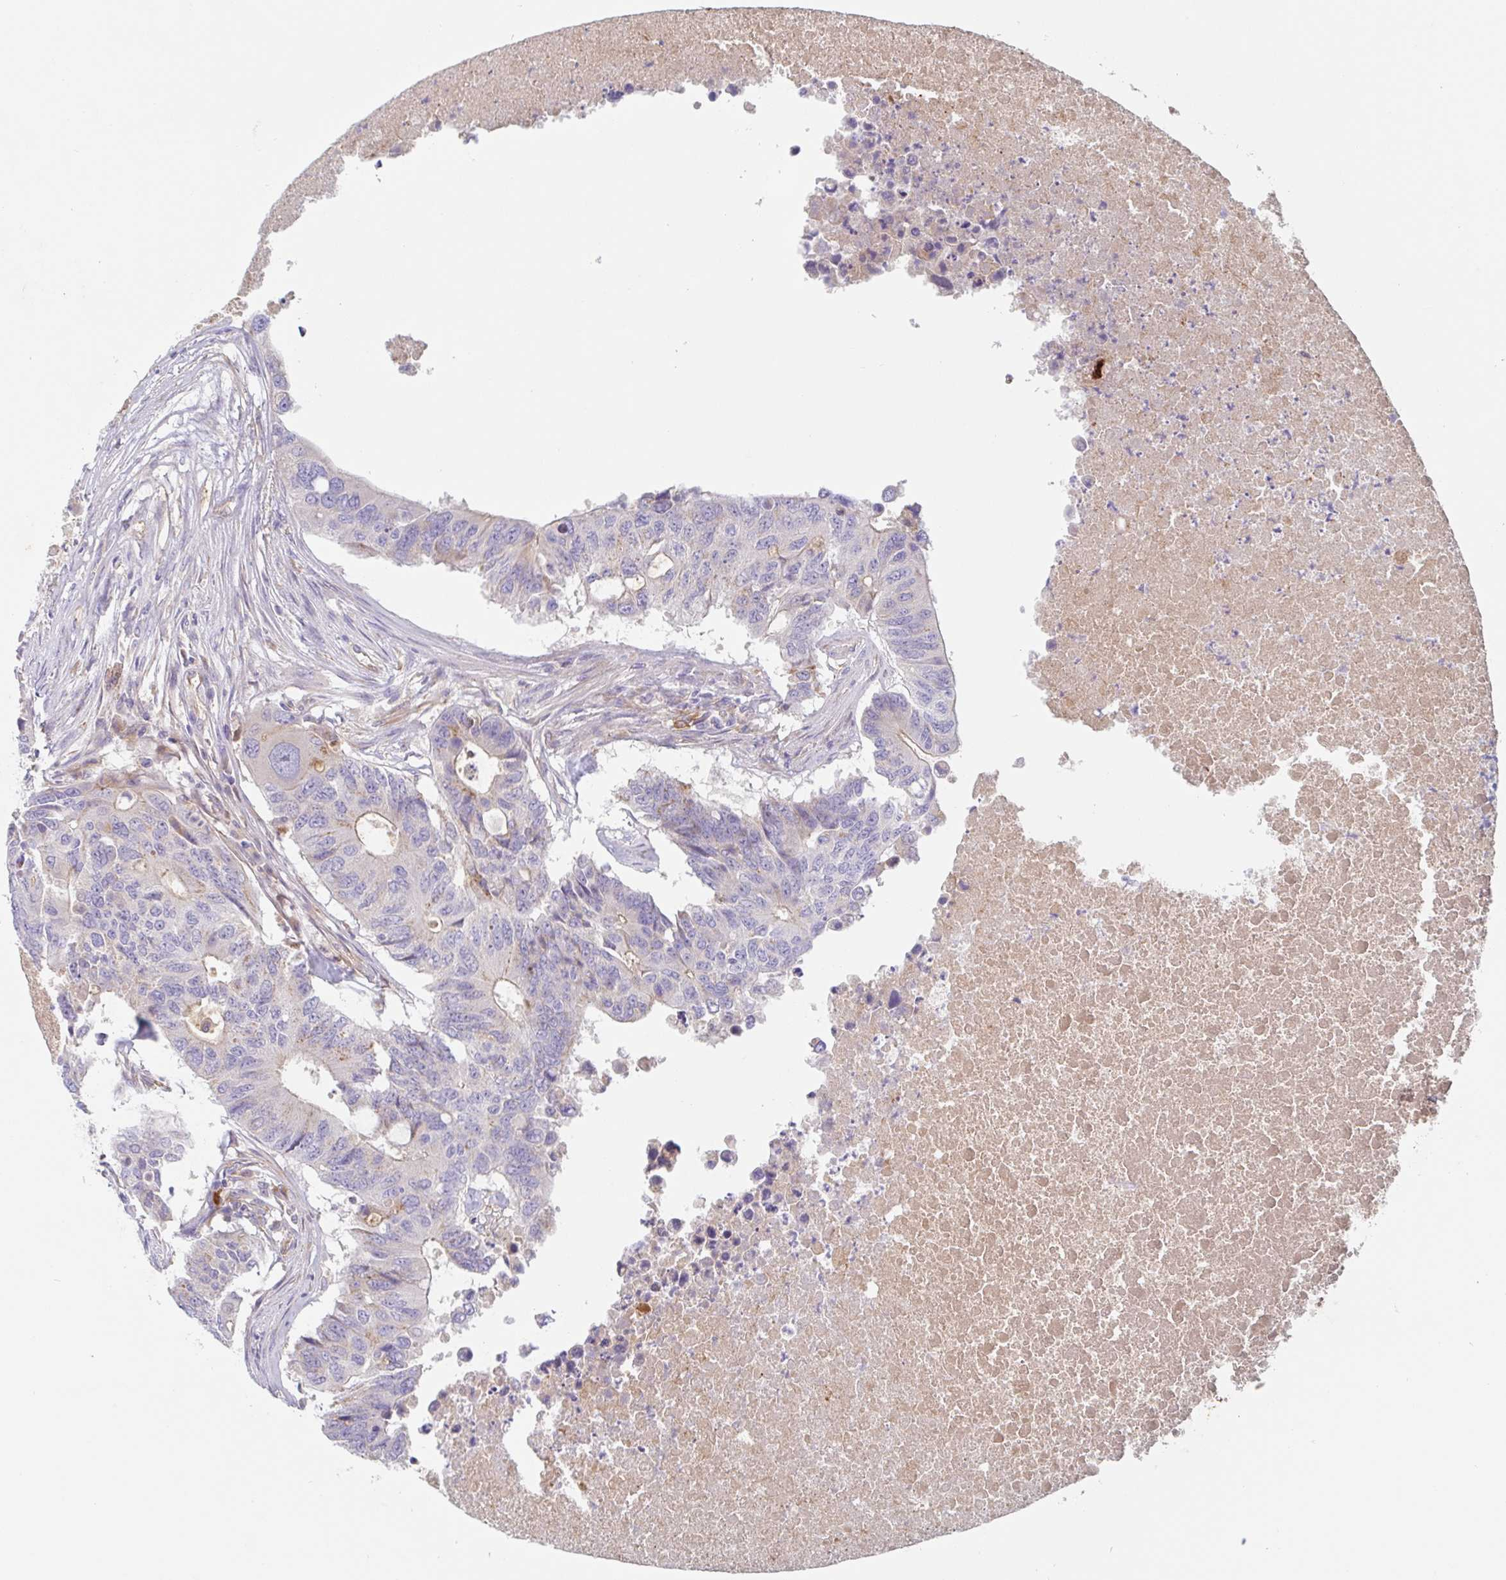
{"staining": {"intensity": "negative", "quantity": "none", "location": "none"}, "tissue": "colorectal cancer", "cell_type": "Tumor cells", "image_type": "cancer", "snomed": [{"axis": "morphology", "description": "Adenocarcinoma, NOS"}, {"axis": "topography", "description": "Colon"}], "caption": "Image shows no significant protein positivity in tumor cells of colorectal cancer. (DAB (3,3'-diaminobenzidine) immunohistochemistry visualized using brightfield microscopy, high magnification).", "gene": "MANBA", "patient": {"sex": "male", "age": 71}}